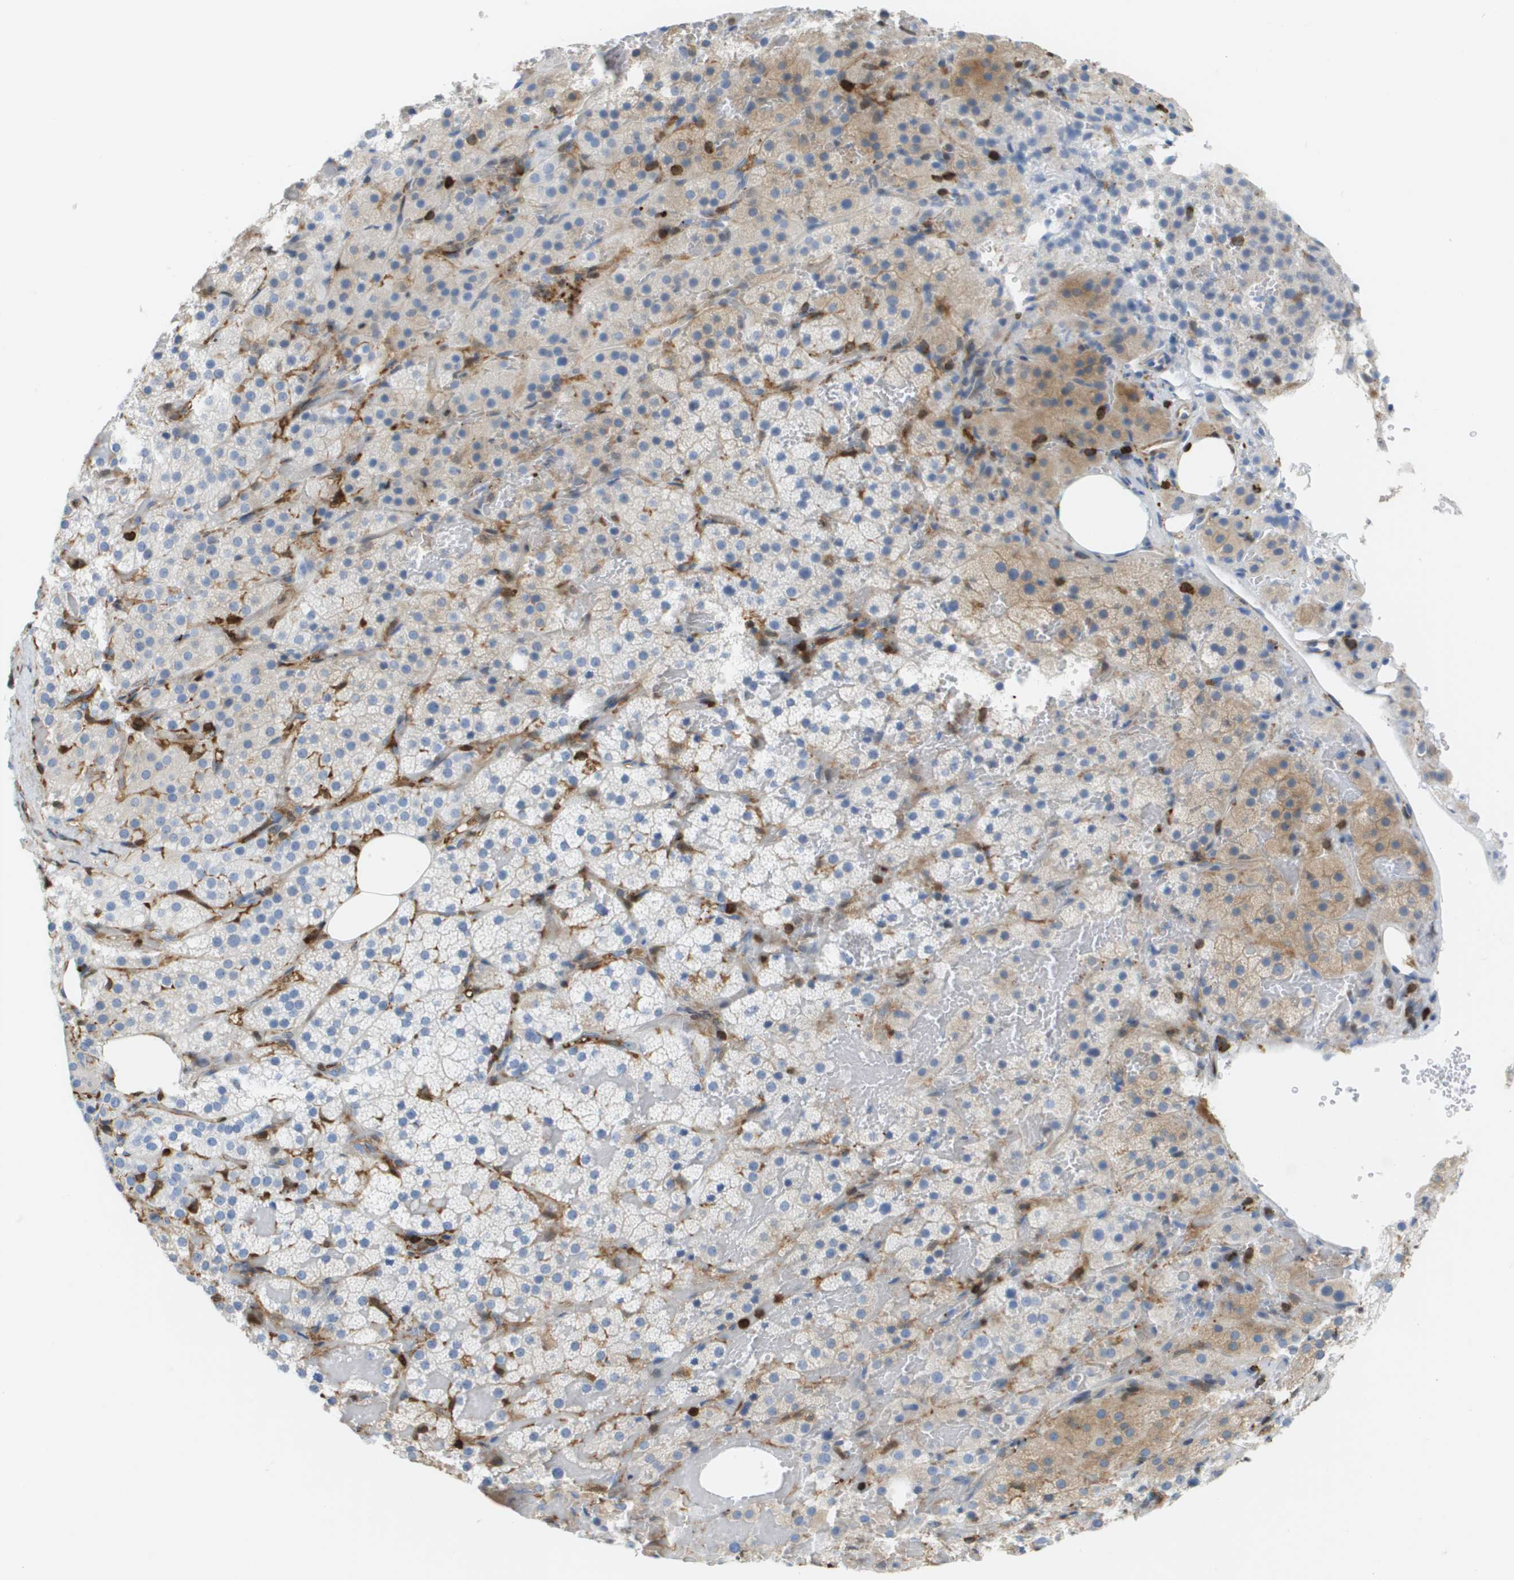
{"staining": {"intensity": "weak", "quantity": "<25%", "location": "cytoplasmic/membranous"}, "tissue": "adrenal gland", "cell_type": "Glandular cells", "image_type": "normal", "snomed": [{"axis": "morphology", "description": "Normal tissue, NOS"}, {"axis": "topography", "description": "Adrenal gland"}], "caption": "A high-resolution photomicrograph shows immunohistochemistry staining of normal adrenal gland, which exhibits no significant staining in glandular cells. (Brightfield microscopy of DAB (3,3'-diaminobenzidine) immunohistochemistry at high magnification).", "gene": "DOCK5", "patient": {"sex": "female", "age": 59}}